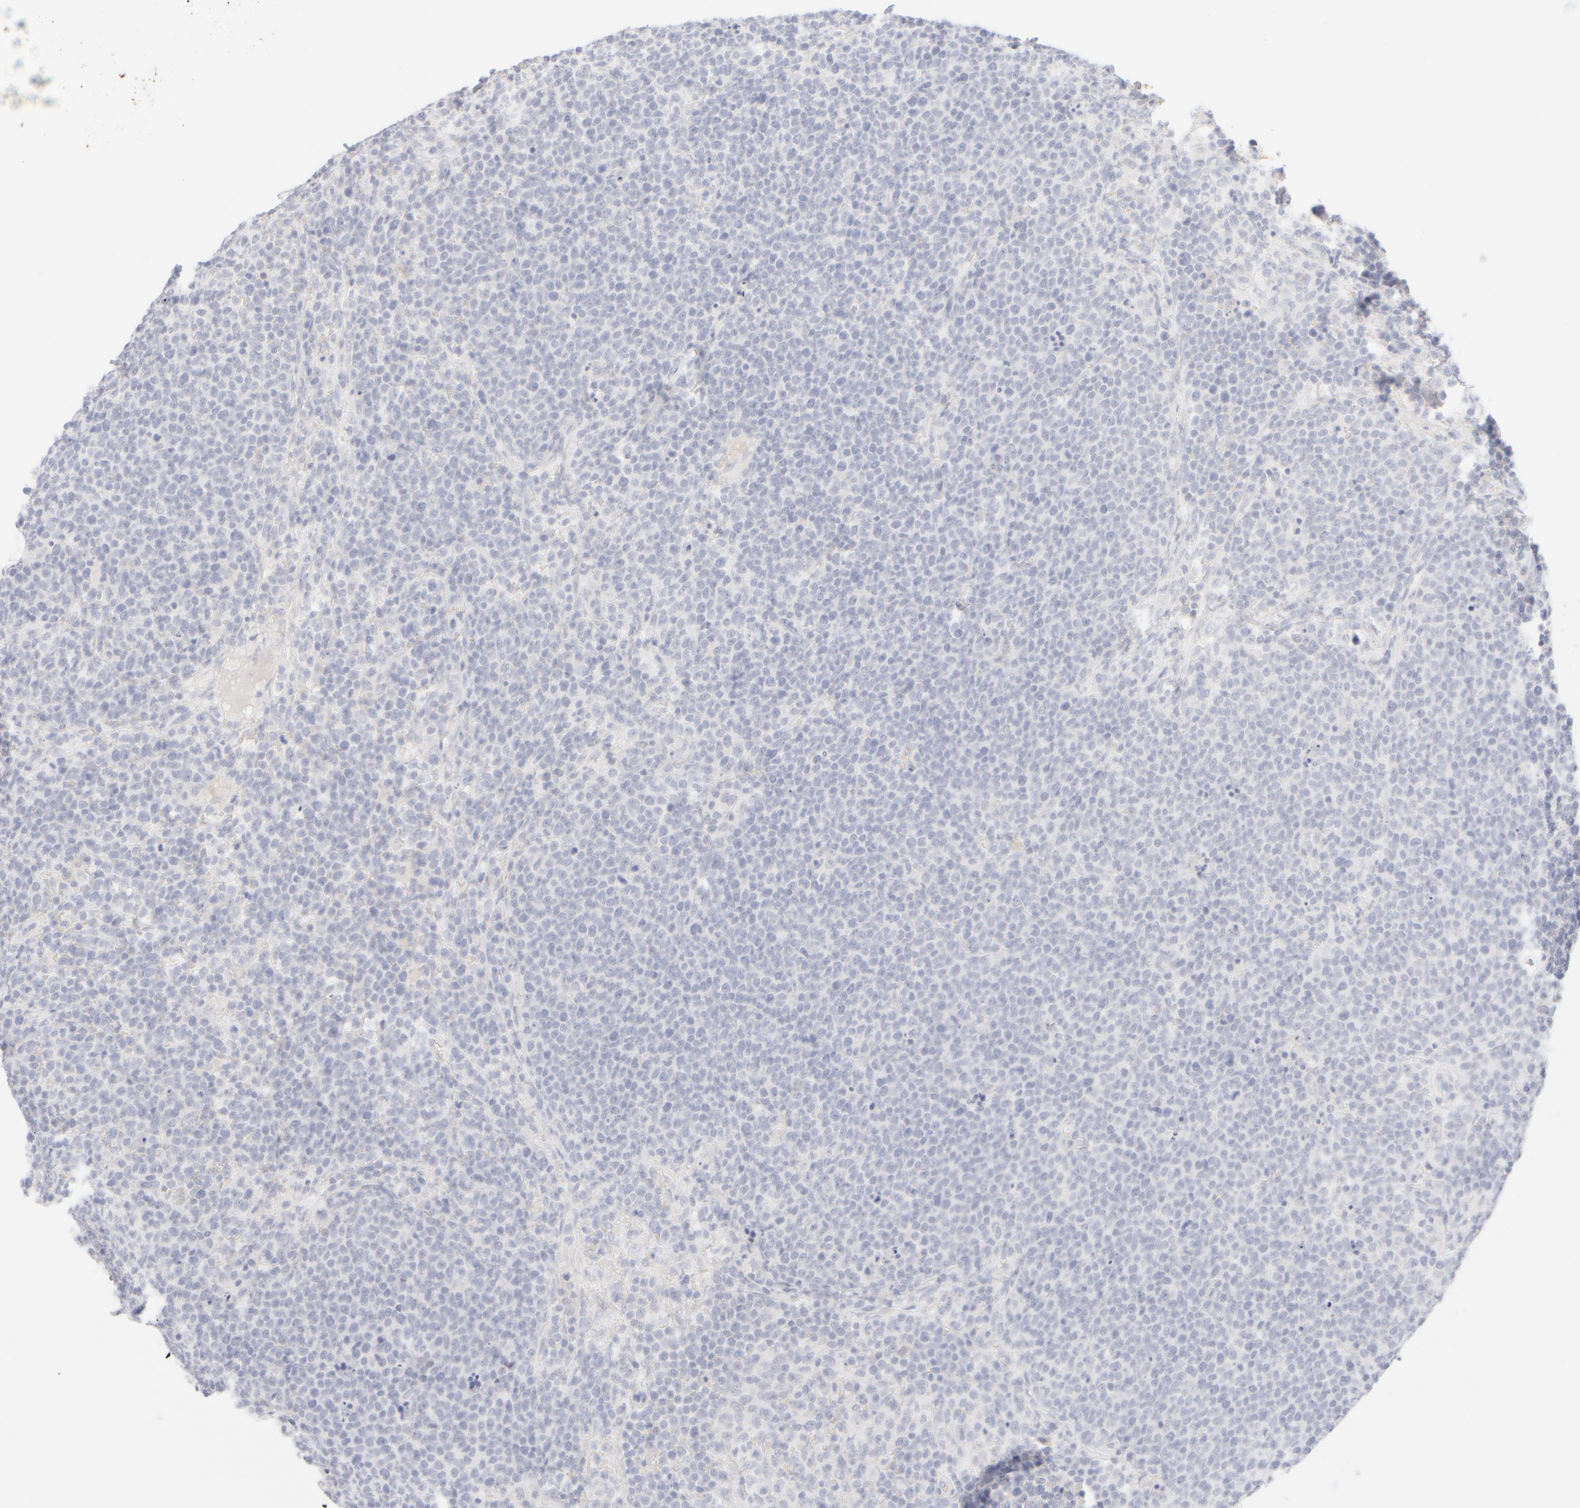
{"staining": {"intensity": "negative", "quantity": "none", "location": "none"}, "tissue": "lymphoma", "cell_type": "Tumor cells", "image_type": "cancer", "snomed": [{"axis": "morphology", "description": "Malignant lymphoma, non-Hodgkin's type, High grade"}, {"axis": "topography", "description": "Lymph node"}], "caption": "Tumor cells show no significant protein positivity in lymphoma.", "gene": "KRT15", "patient": {"sex": "male", "age": 61}}